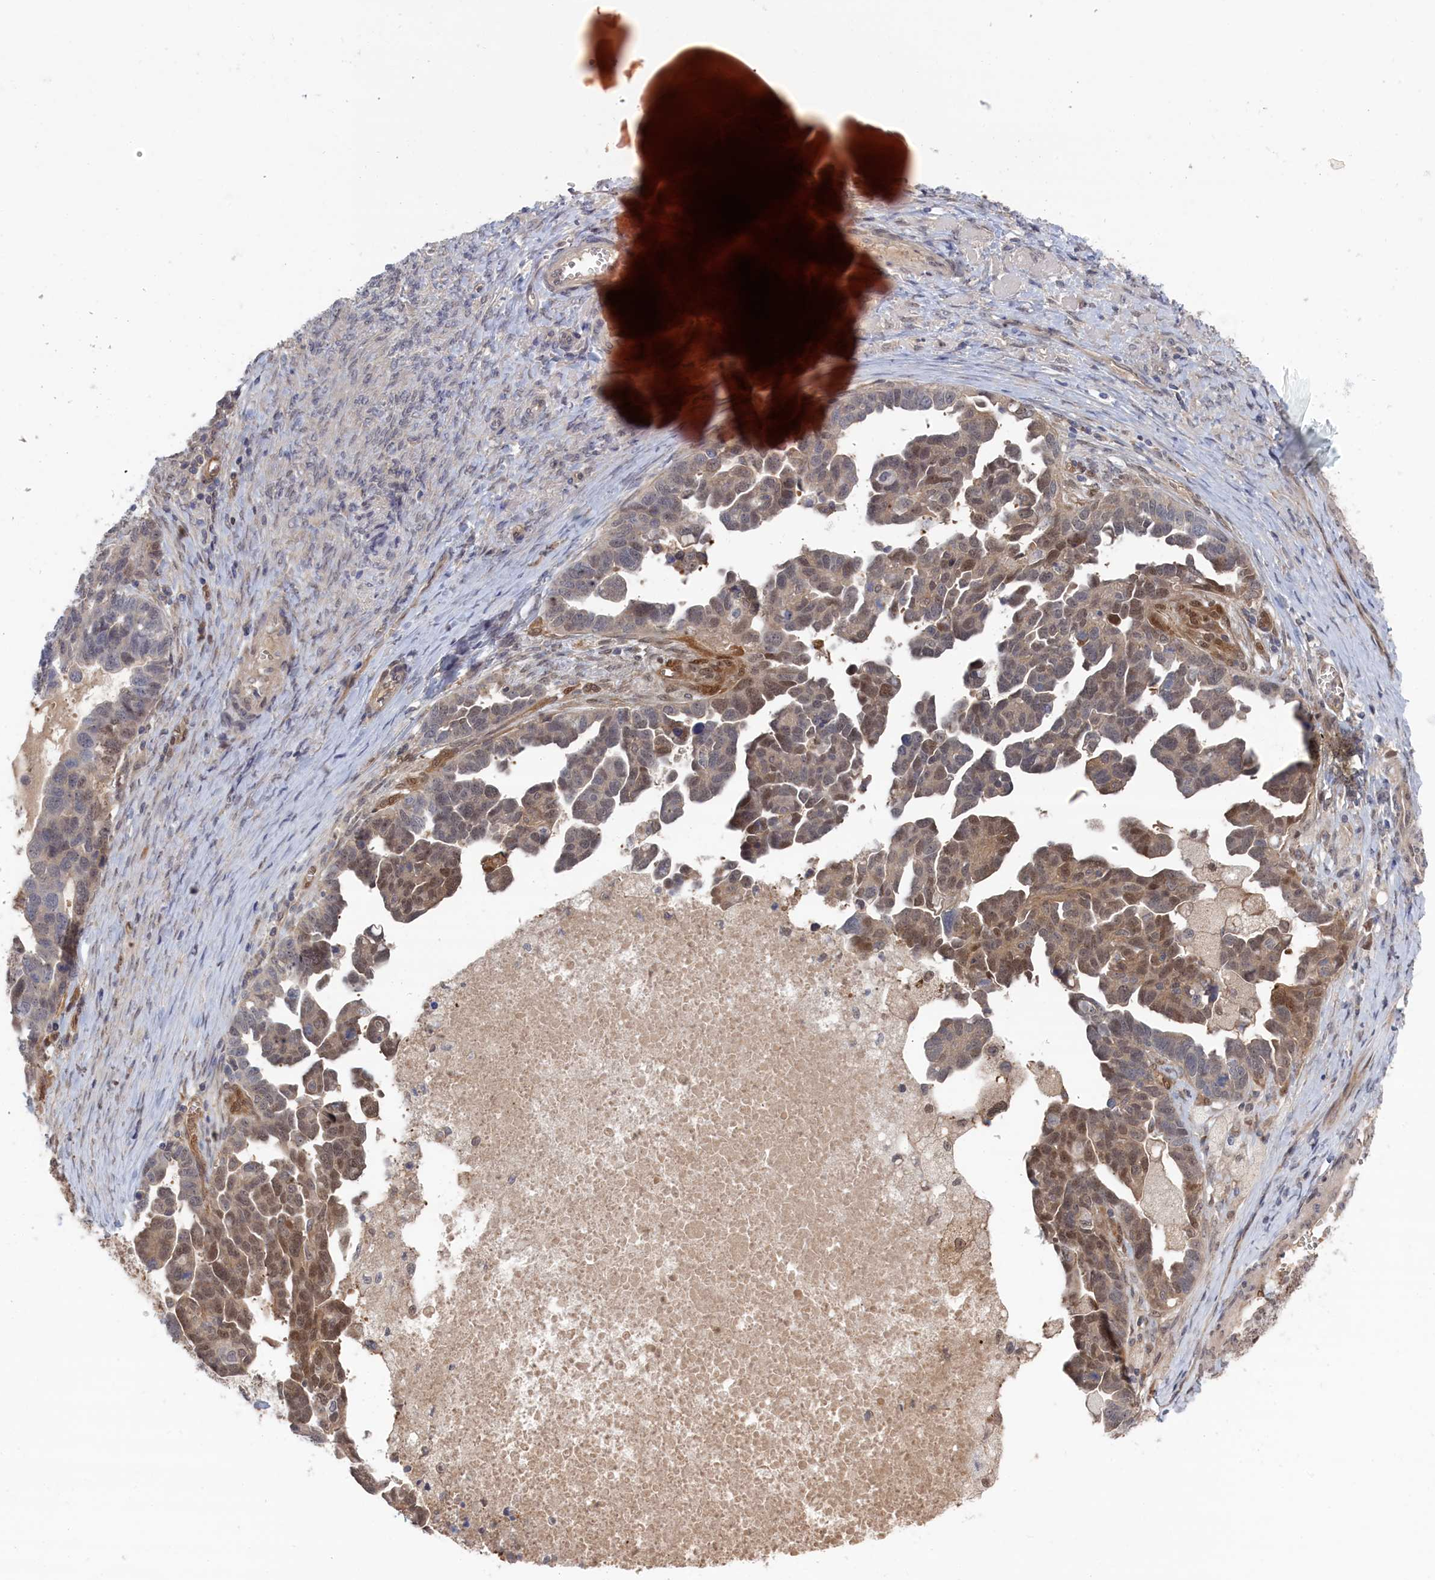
{"staining": {"intensity": "moderate", "quantity": "25%-75%", "location": "cytoplasmic/membranous,nuclear"}, "tissue": "ovarian cancer", "cell_type": "Tumor cells", "image_type": "cancer", "snomed": [{"axis": "morphology", "description": "Cystadenocarcinoma, serous, NOS"}, {"axis": "topography", "description": "Ovary"}], "caption": "High-magnification brightfield microscopy of serous cystadenocarcinoma (ovarian) stained with DAB (3,3'-diaminobenzidine) (brown) and counterstained with hematoxylin (blue). tumor cells exhibit moderate cytoplasmic/membranous and nuclear staining is identified in about25%-75% of cells.", "gene": "IRGQ", "patient": {"sex": "female", "age": 54}}